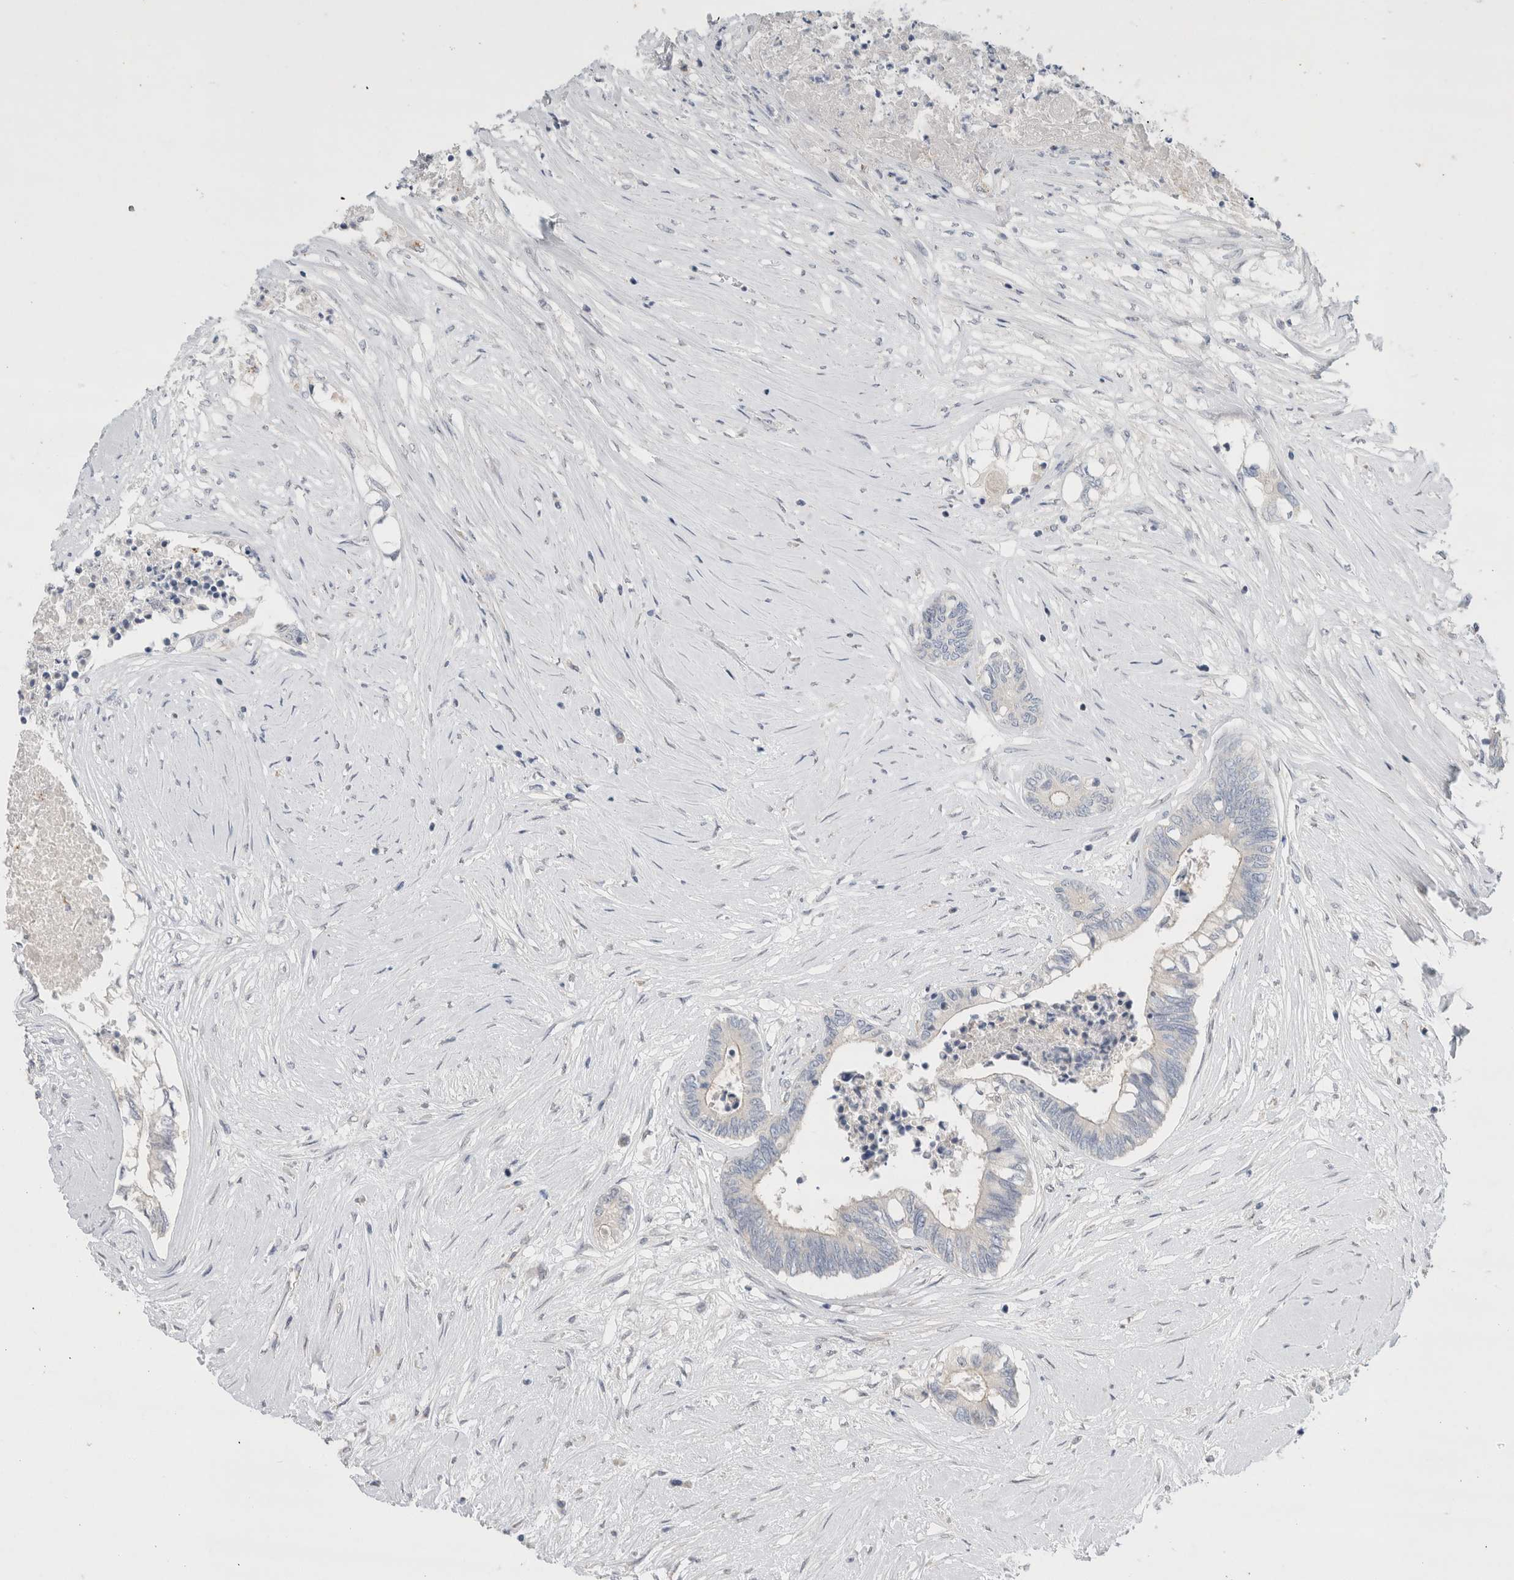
{"staining": {"intensity": "negative", "quantity": "none", "location": "none"}, "tissue": "colorectal cancer", "cell_type": "Tumor cells", "image_type": "cancer", "snomed": [{"axis": "morphology", "description": "Adenocarcinoma, NOS"}, {"axis": "topography", "description": "Rectum"}], "caption": "Immunohistochemistry photomicrograph of neoplastic tissue: colorectal cancer stained with DAB demonstrates no significant protein positivity in tumor cells. The staining was performed using DAB (3,3'-diaminobenzidine) to visualize the protein expression in brown, while the nuclei were stained in blue with hematoxylin (Magnification: 20x).", "gene": "BICD2", "patient": {"sex": "male", "age": 63}}